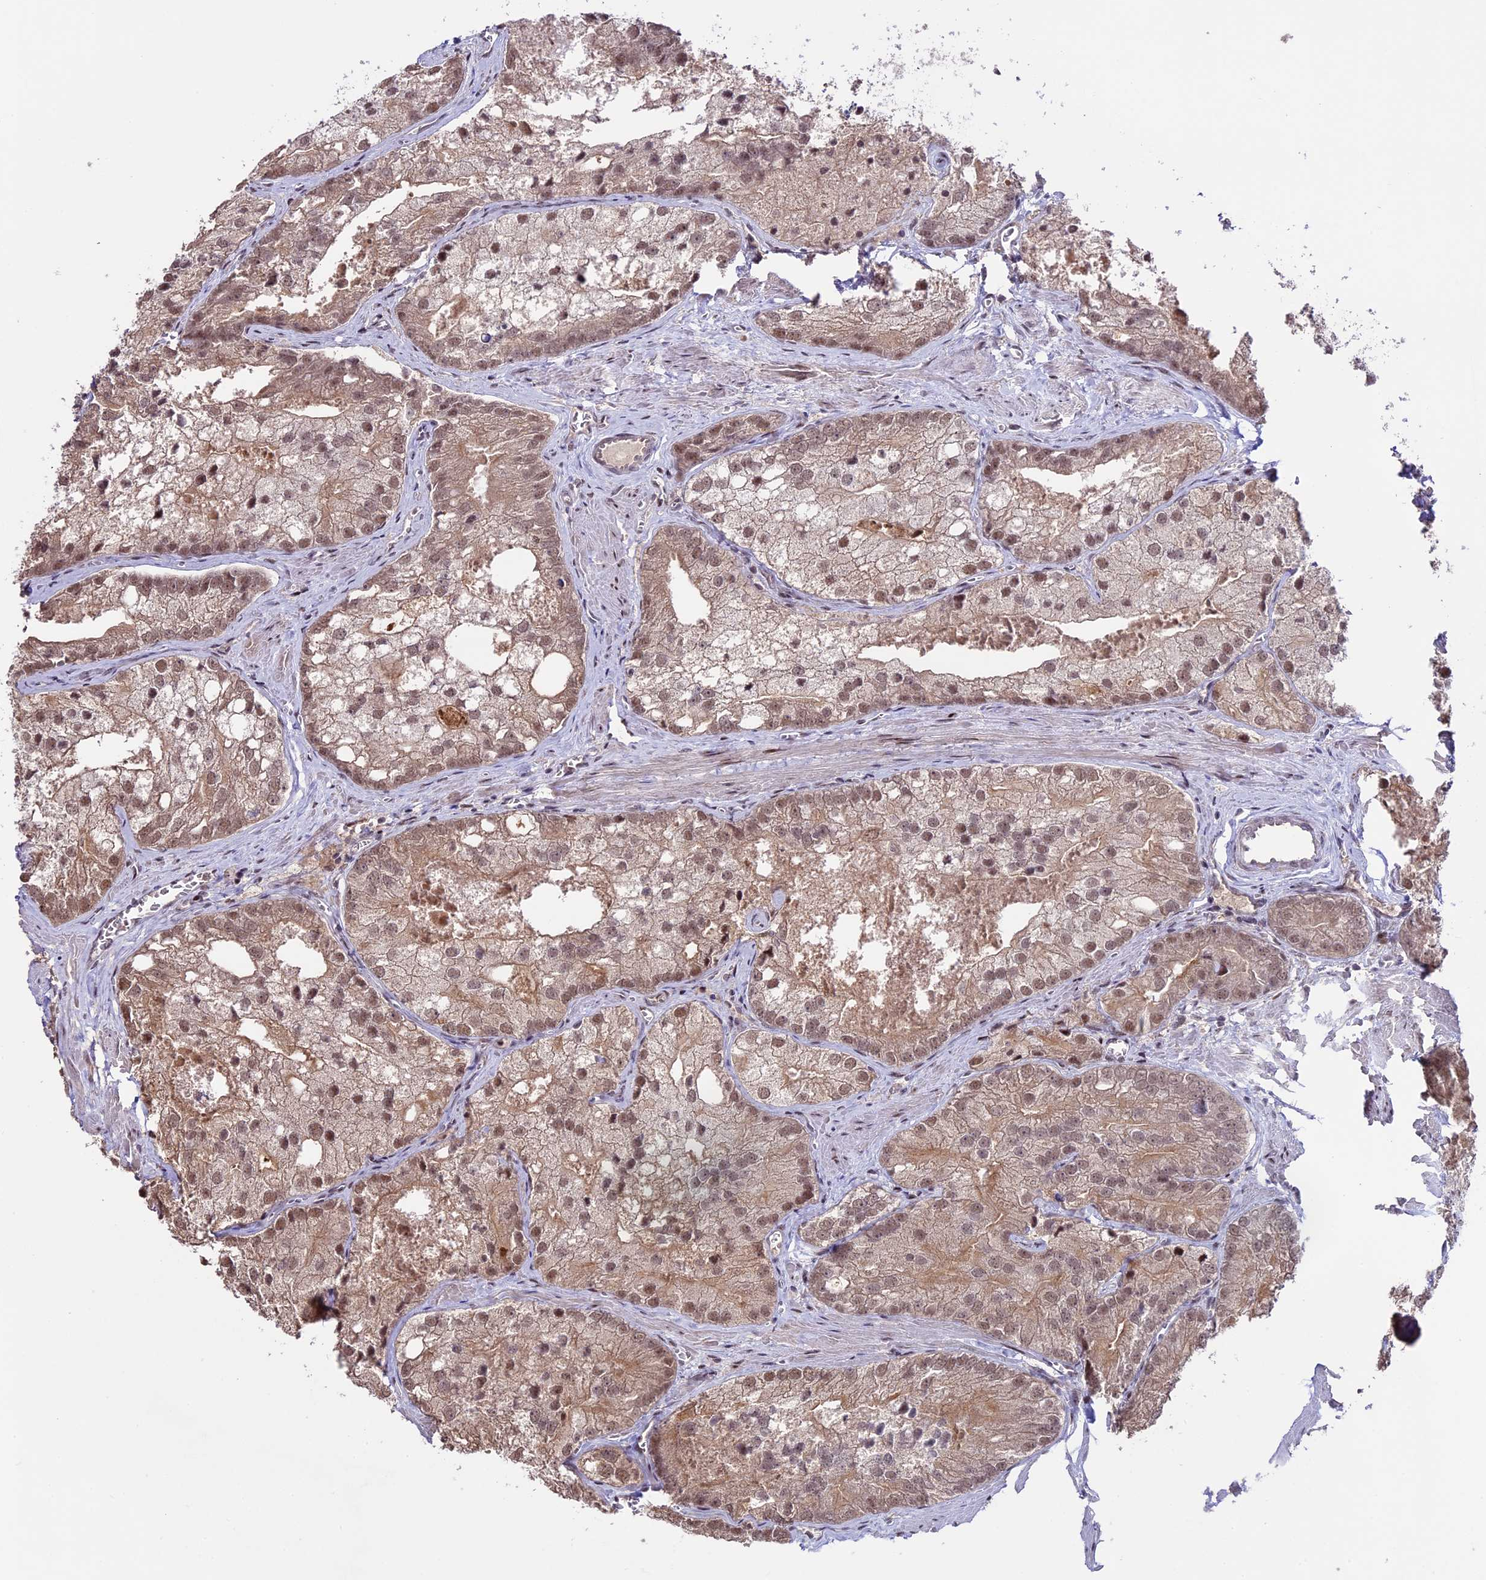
{"staining": {"intensity": "moderate", "quantity": ">75%", "location": "nuclear"}, "tissue": "prostate cancer", "cell_type": "Tumor cells", "image_type": "cancer", "snomed": [{"axis": "morphology", "description": "Adenocarcinoma, Low grade"}, {"axis": "topography", "description": "Prostate"}], "caption": "Prostate low-grade adenocarcinoma stained with IHC exhibits moderate nuclear positivity in approximately >75% of tumor cells.", "gene": "TCP11L2", "patient": {"sex": "male", "age": 69}}